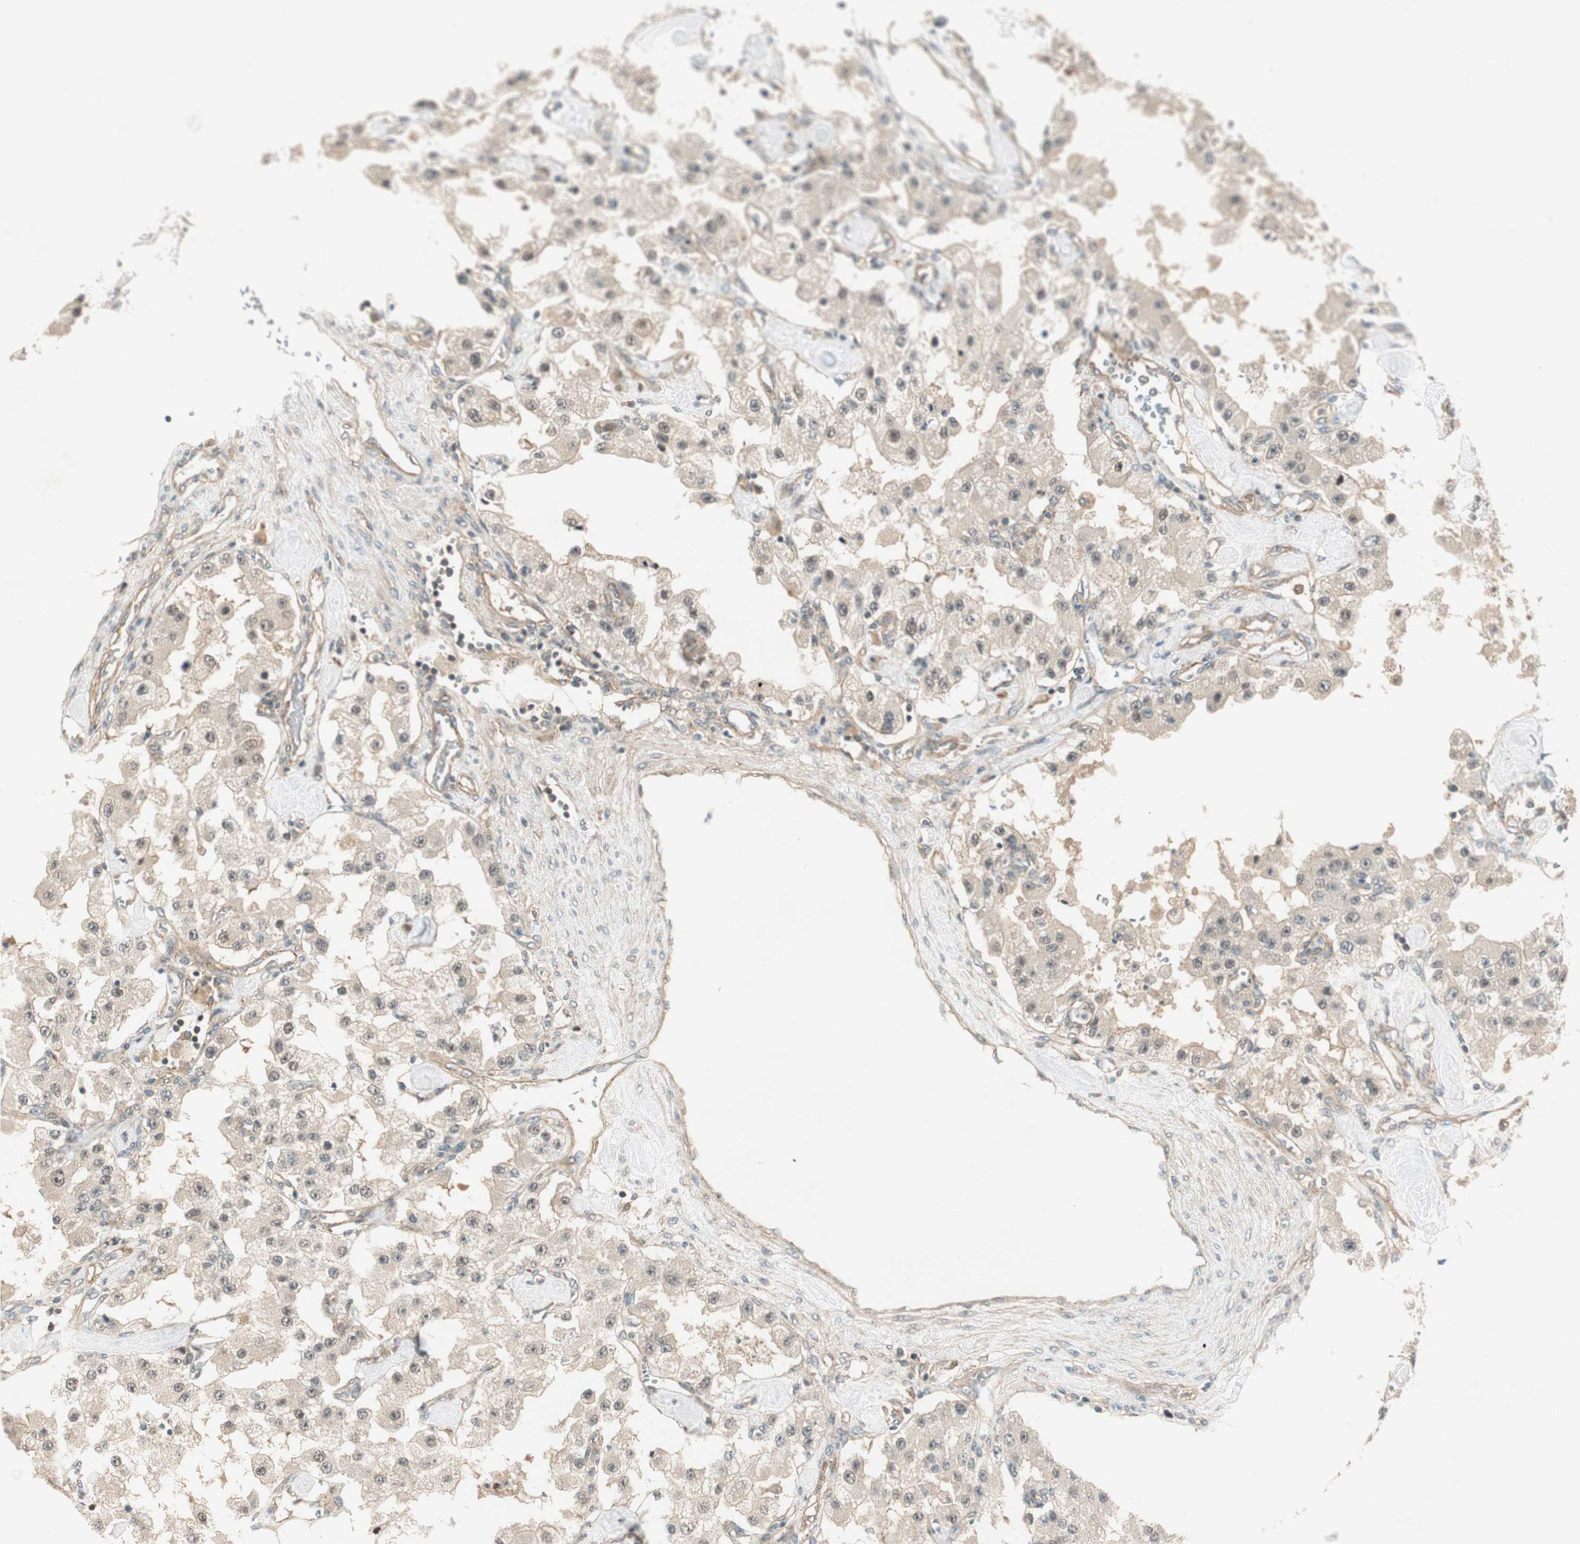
{"staining": {"intensity": "weak", "quantity": "25%-75%", "location": "cytoplasmic/membranous,nuclear"}, "tissue": "carcinoid", "cell_type": "Tumor cells", "image_type": "cancer", "snomed": [{"axis": "morphology", "description": "Carcinoid, malignant, NOS"}, {"axis": "topography", "description": "Pancreas"}], "caption": "A low amount of weak cytoplasmic/membranous and nuclear expression is appreciated in about 25%-75% of tumor cells in carcinoid tissue.", "gene": "PSMD8", "patient": {"sex": "male", "age": 41}}